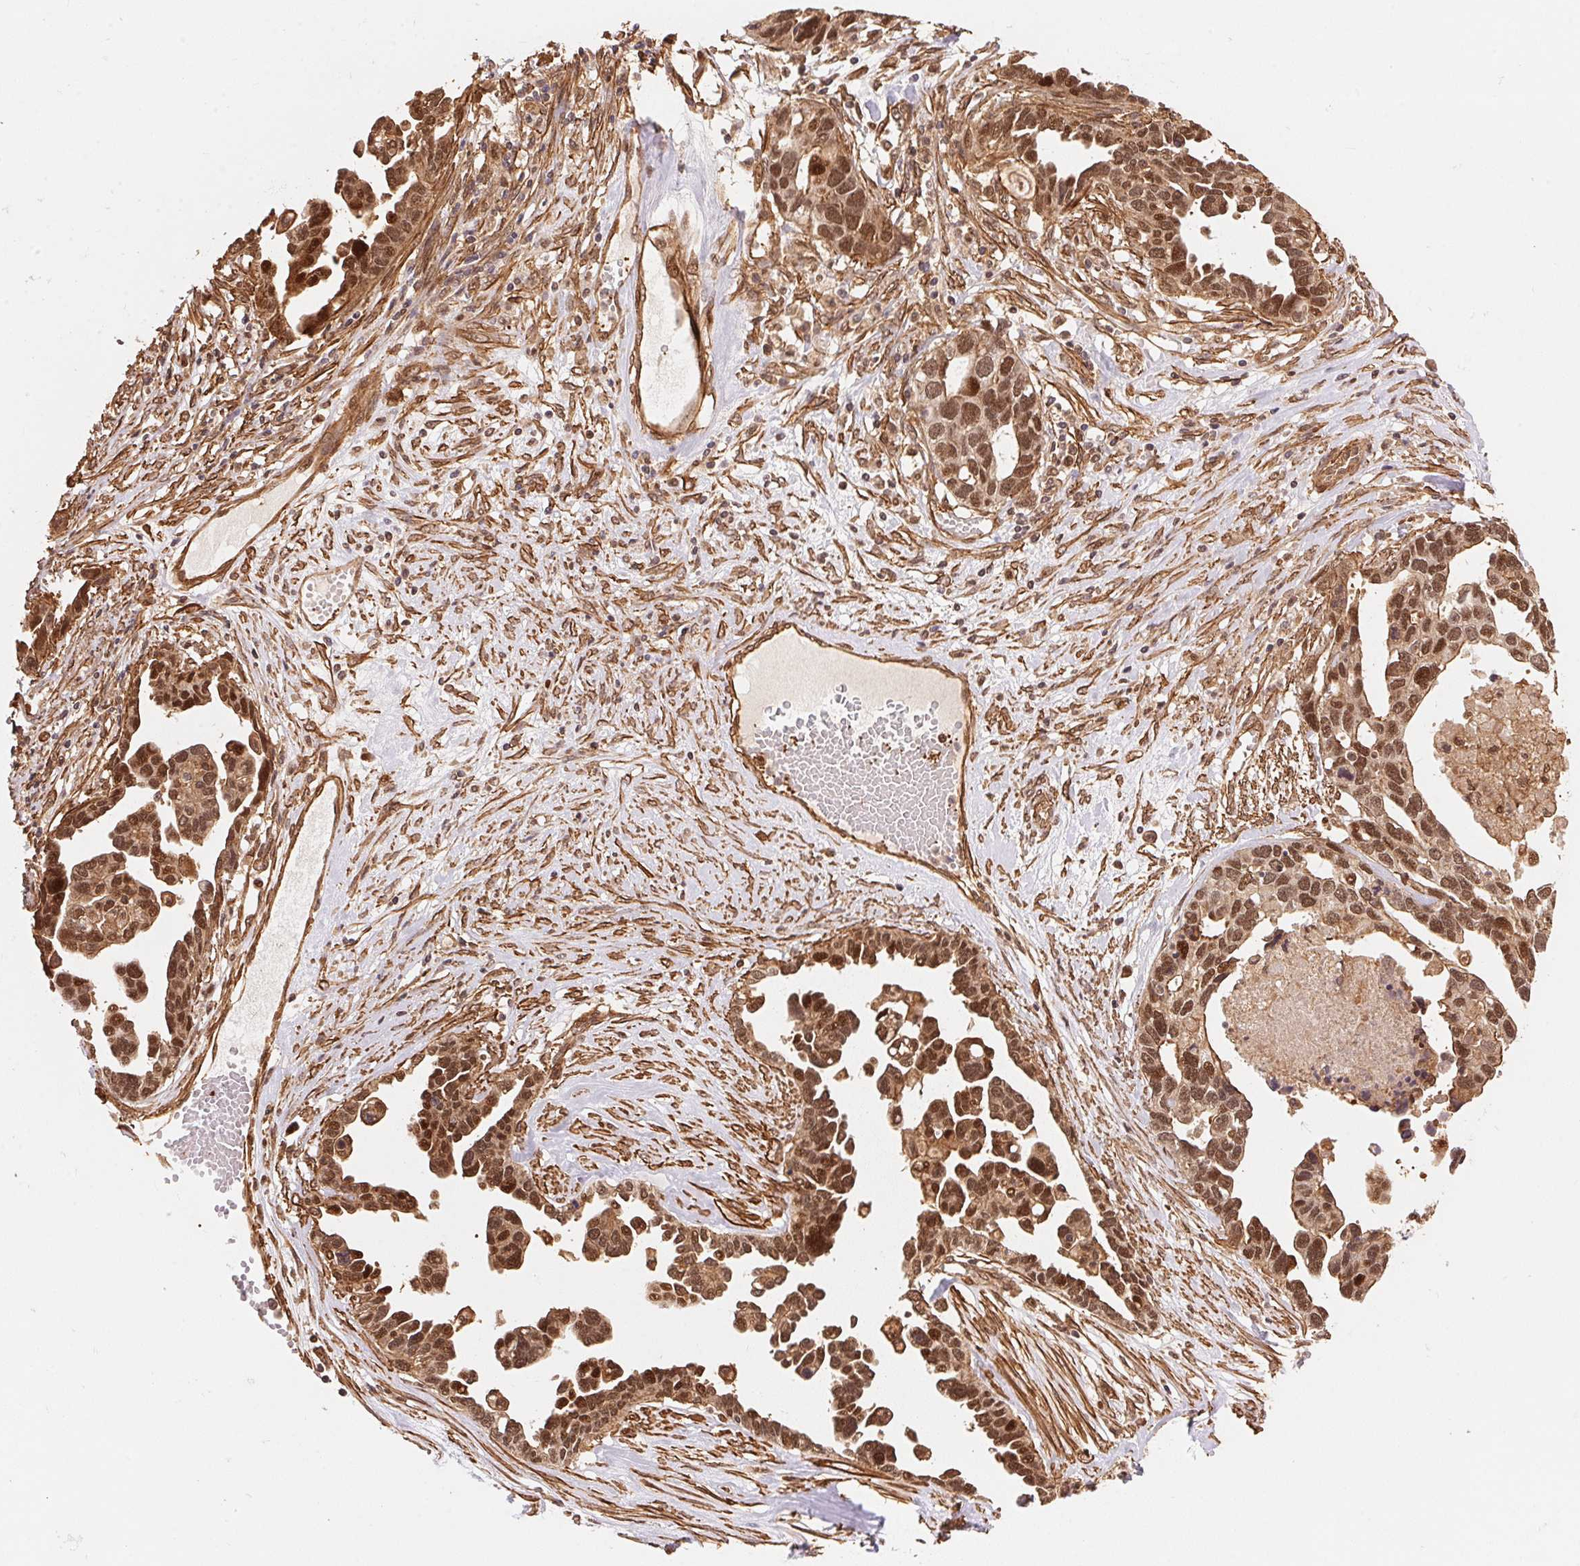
{"staining": {"intensity": "moderate", "quantity": ">75%", "location": "cytoplasmic/membranous,nuclear"}, "tissue": "ovarian cancer", "cell_type": "Tumor cells", "image_type": "cancer", "snomed": [{"axis": "morphology", "description": "Cystadenocarcinoma, serous, NOS"}, {"axis": "topography", "description": "Ovary"}], "caption": "Serous cystadenocarcinoma (ovarian) stained with DAB (3,3'-diaminobenzidine) immunohistochemistry (IHC) reveals medium levels of moderate cytoplasmic/membranous and nuclear staining in approximately >75% of tumor cells. Nuclei are stained in blue.", "gene": "TNIP2", "patient": {"sex": "female", "age": 54}}